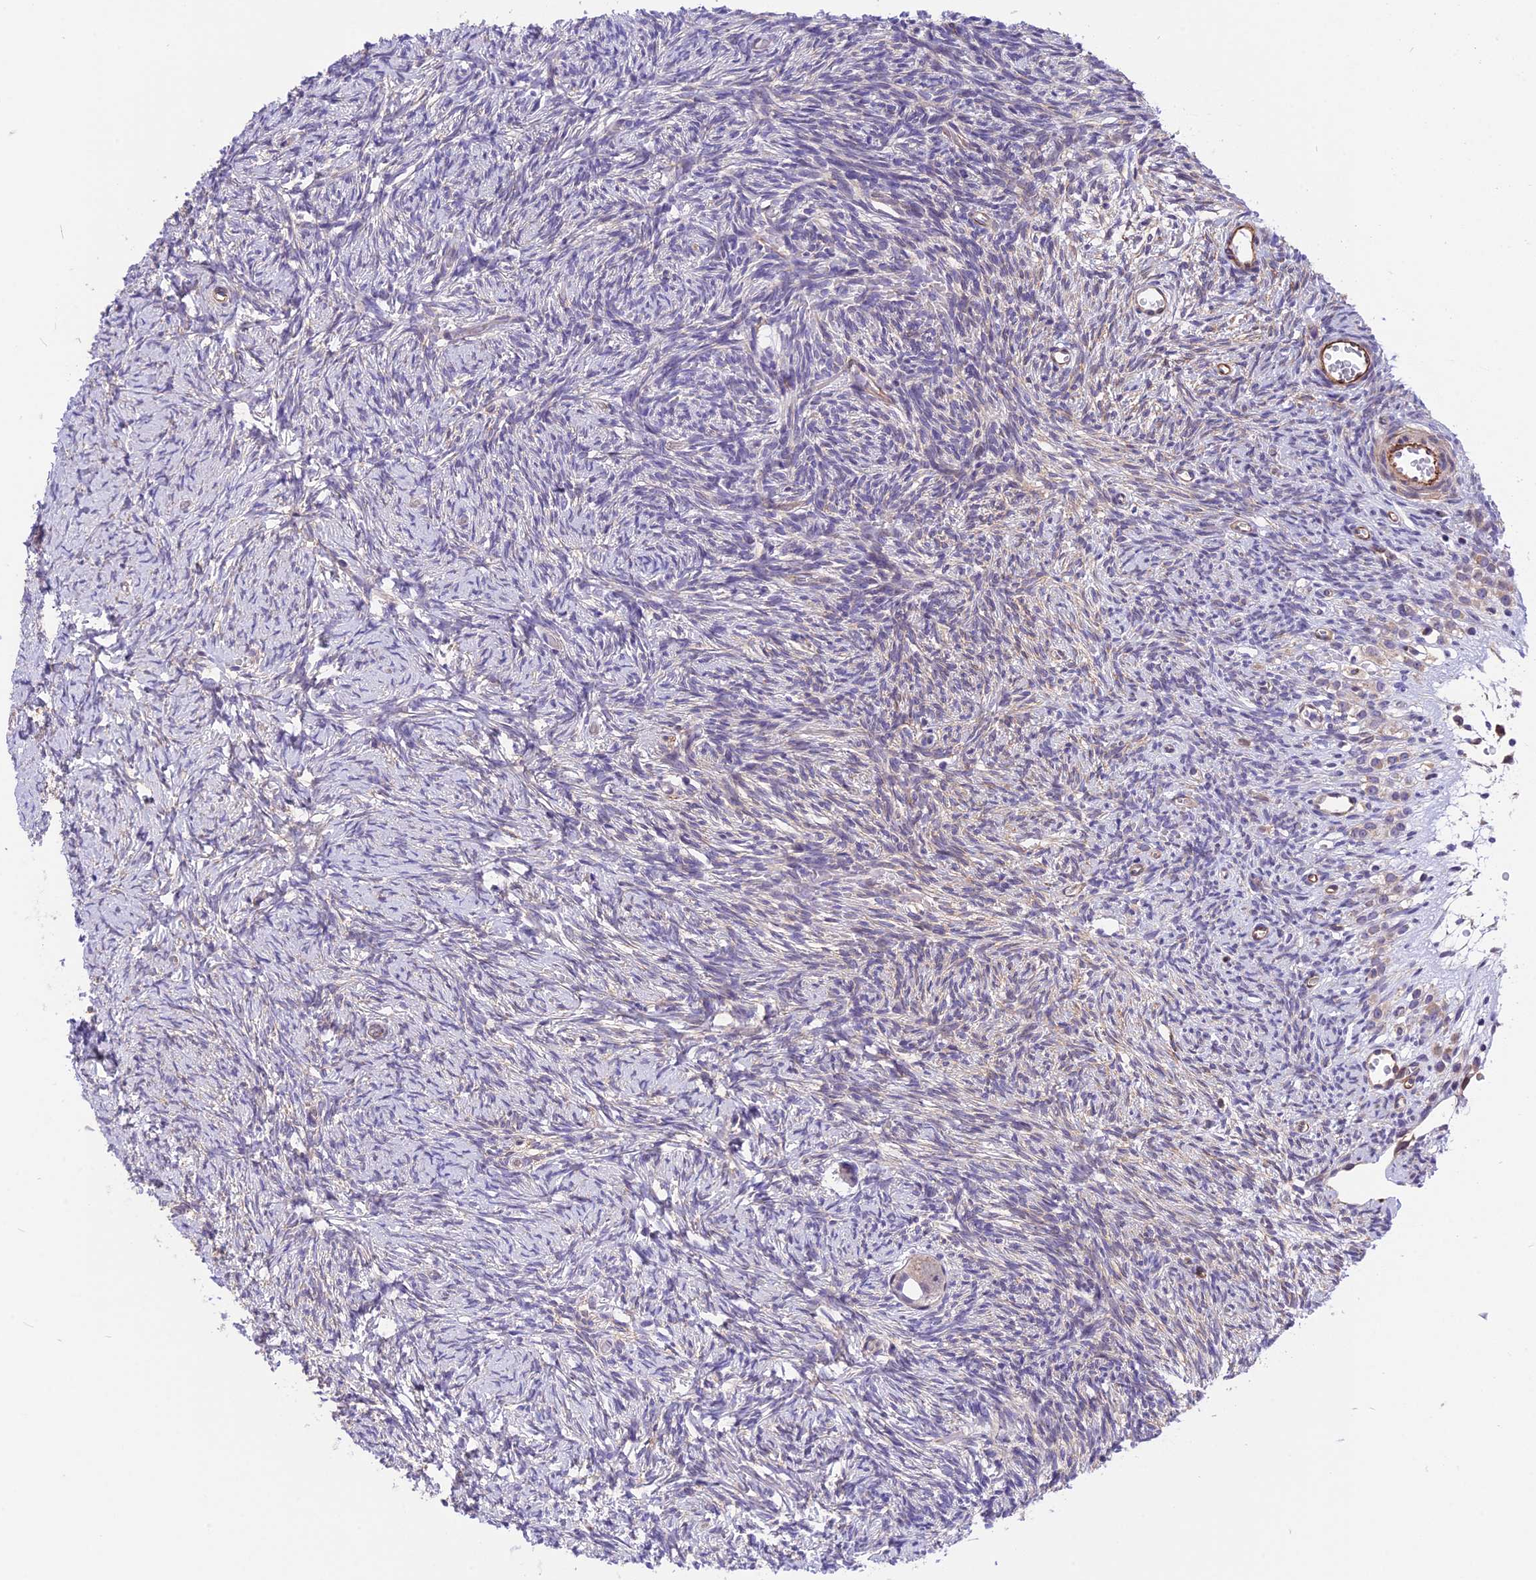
{"staining": {"intensity": "negative", "quantity": "none", "location": "none"}, "tissue": "ovary", "cell_type": "Follicle cells", "image_type": "normal", "snomed": [{"axis": "morphology", "description": "Normal tissue, NOS"}, {"axis": "topography", "description": "Ovary"}], "caption": "High power microscopy histopathology image of an IHC micrograph of unremarkable ovary, revealing no significant positivity in follicle cells.", "gene": "R3HDM4", "patient": {"sex": "female", "age": 39}}